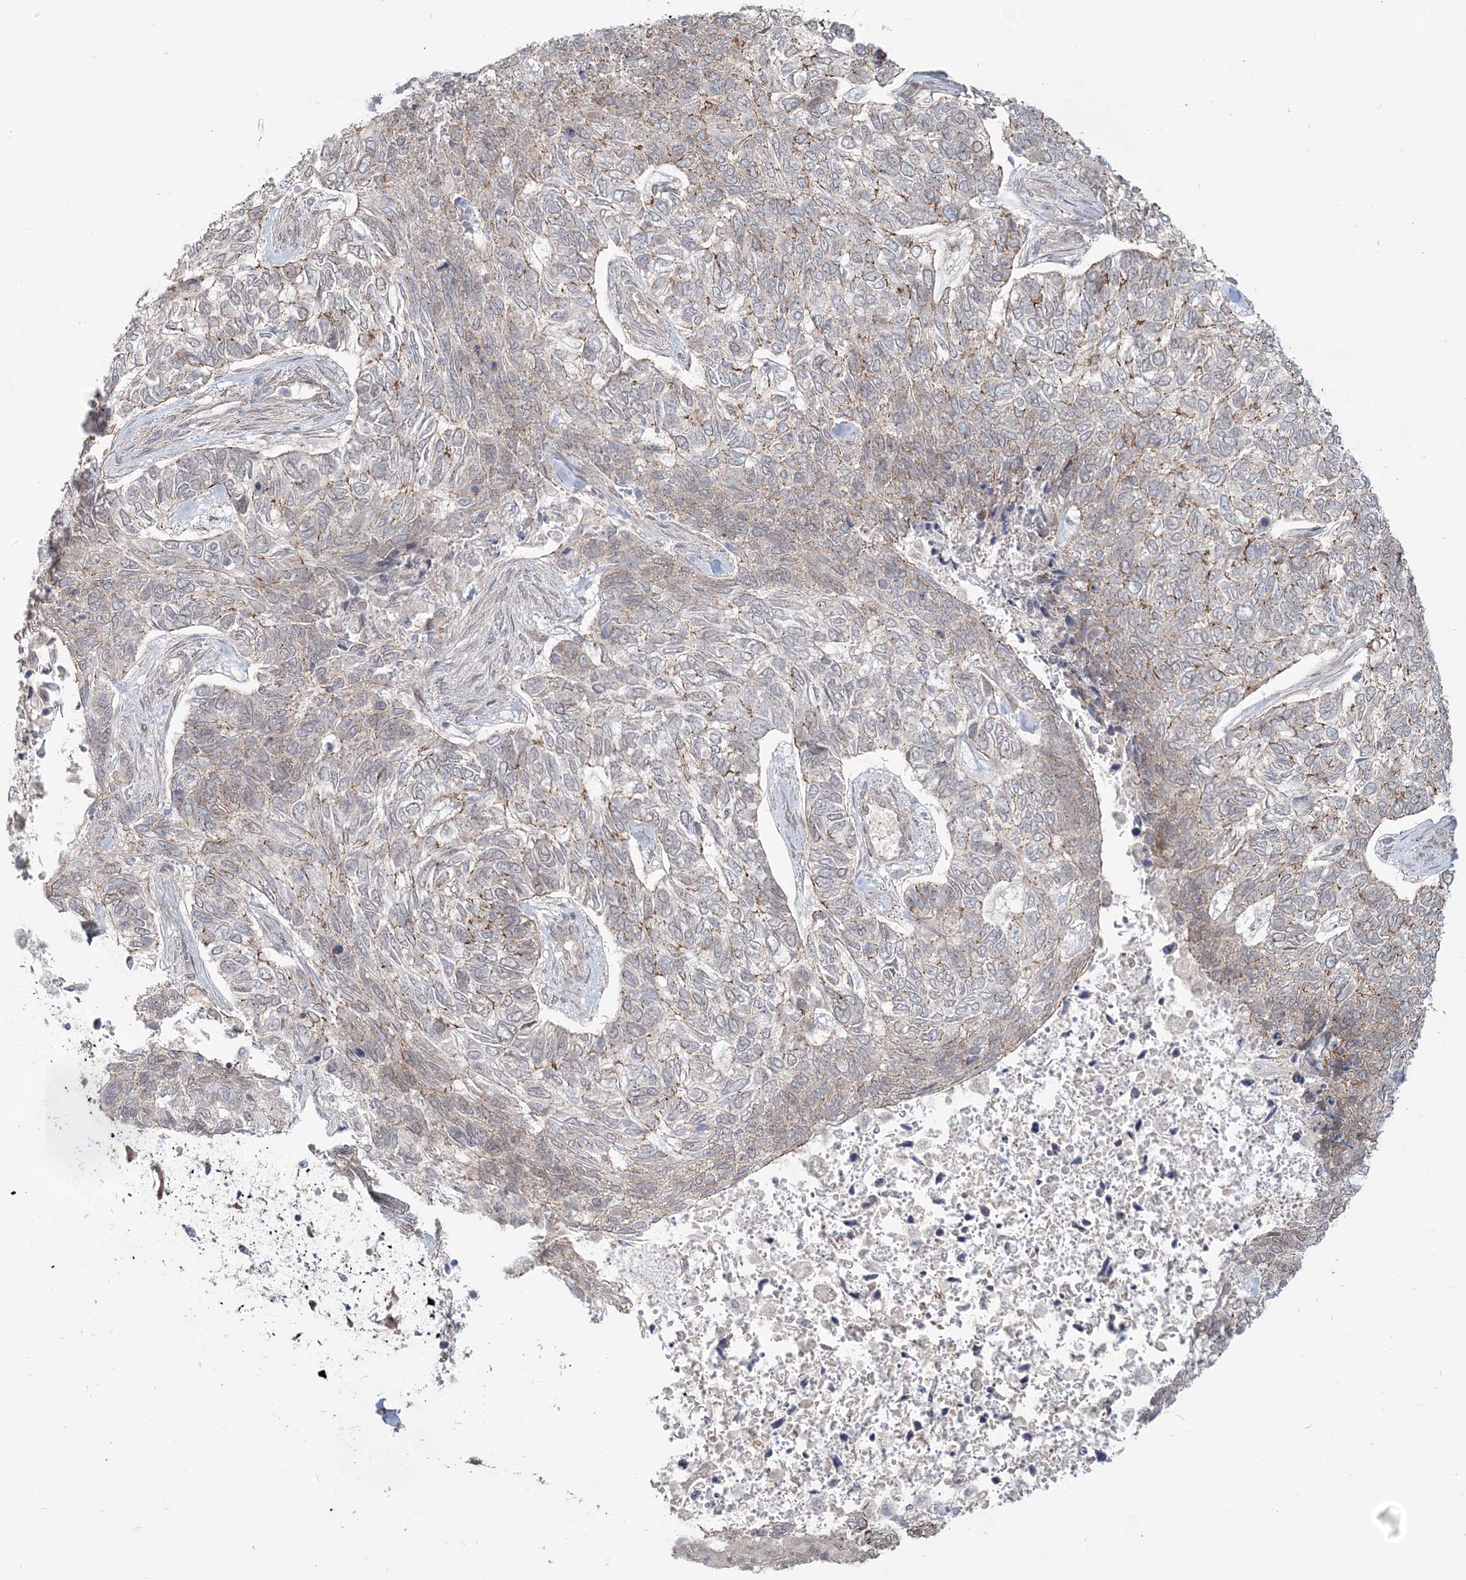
{"staining": {"intensity": "moderate", "quantity": "<25%", "location": "cytoplasmic/membranous"}, "tissue": "skin cancer", "cell_type": "Tumor cells", "image_type": "cancer", "snomed": [{"axis": "morphology", "description": "Basal cell carcinoma"}, {"axis": "topography", "description": "Skin"}], "caption": "Tumor cells display low levels of moderate cytoplasmic/membranous positivity in approximately <25% of cells in human skin cancer (basal cell carcinoma).", "gene": "SH3PXD2A", "patient": {"sex": "female", "age": 65}}